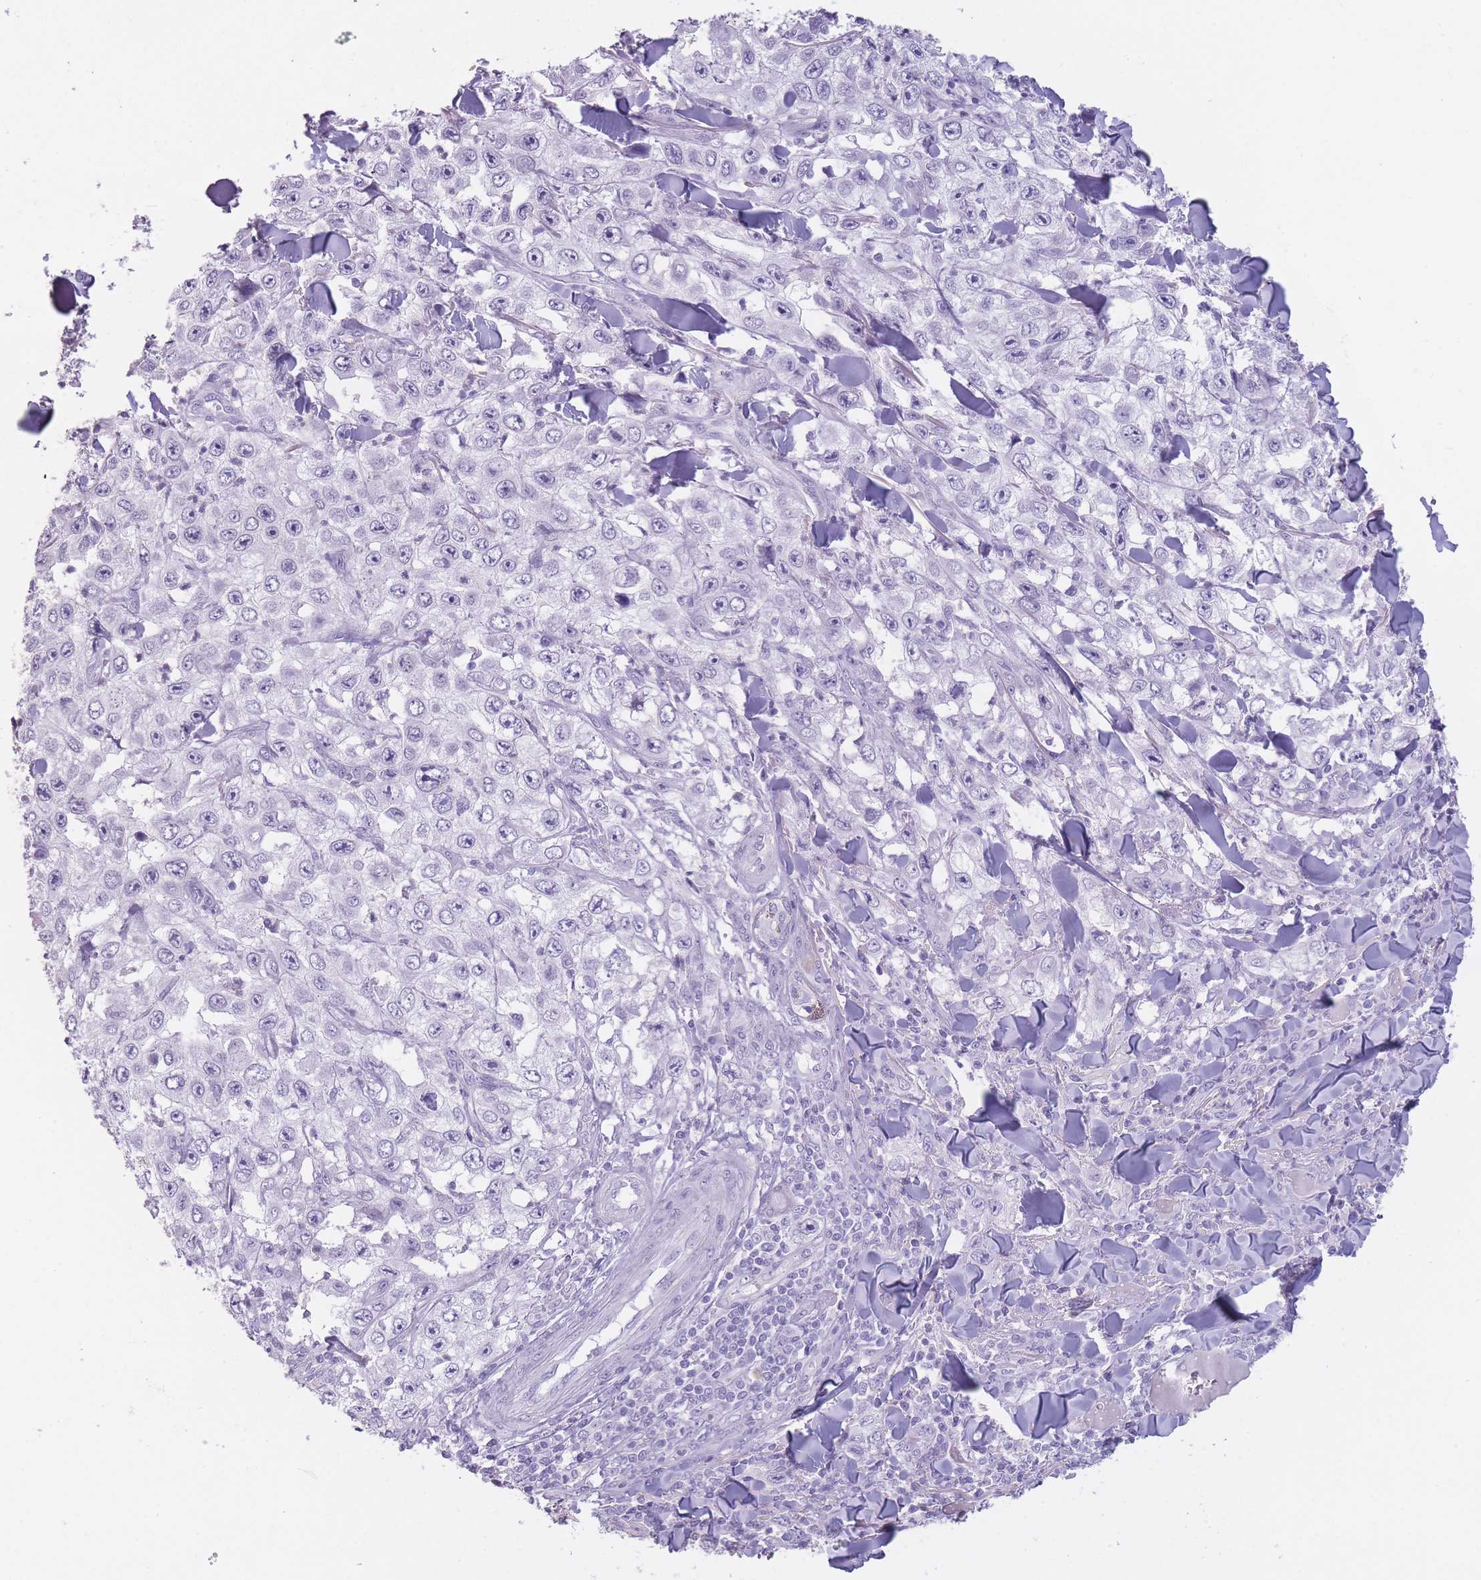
{"staining": {"intensity": "negative", "quantity": "none", "location": "none"}, "tissue": "skin cancer", "cell_type": "Tumor cells", "image_type": "cancer", "snomed": [{"axis": "morphology", "description": "Squamous cell carcinoma, NOS"}, {"axis": "topography", "description": "Skin"}], "caption": "High power microscopy image of an immunohistochemistry (IHC) image of skin squamous cell carcinoma, revealing no significant positivity in tumor cells.", "gene": "DCANP1", "patient": {"sex": "male", "age": 82}}